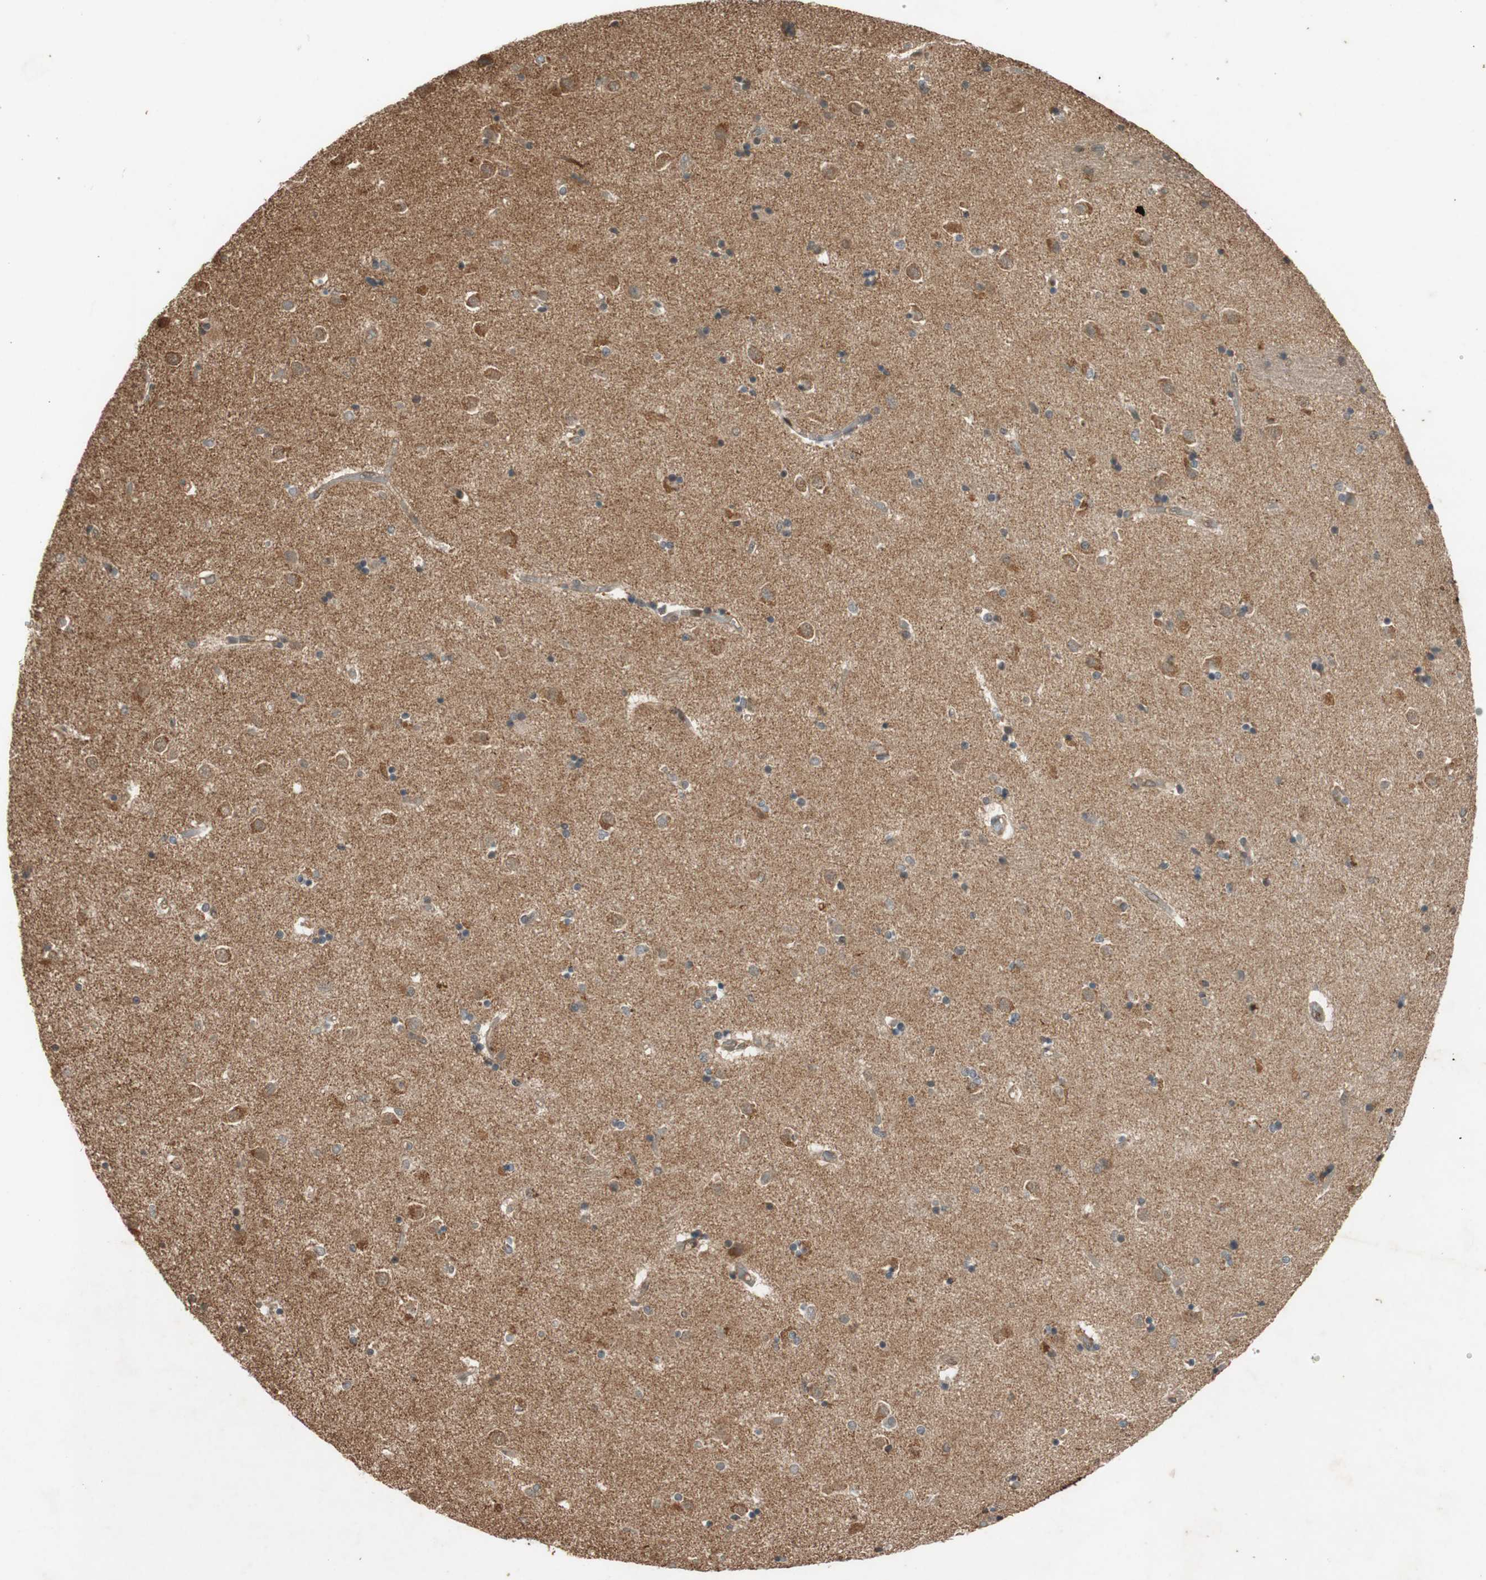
{"staining": {"intensity": "moderate", "quantity": "<25%", "location": "cytoplasmic/membranous"}, "tissue": "caudate", "cell_type": "Glial cells", "image_type": "normal", "snomed": [{"axis": "morphology", "description": "Normal tissue, NOS"}, {"axis": "topography", "description": "Lateral ventricle wall"}], "caption": "A histopathology image of human caudate stained for a protein shows moderate cytoplasmic/membranous brown staining in glial cells. Ihc stains the protein of interest in brown and the nuclei are stained blue.", "gene": "EPHA8", "patient": {"sex": "female", "age": 54}}